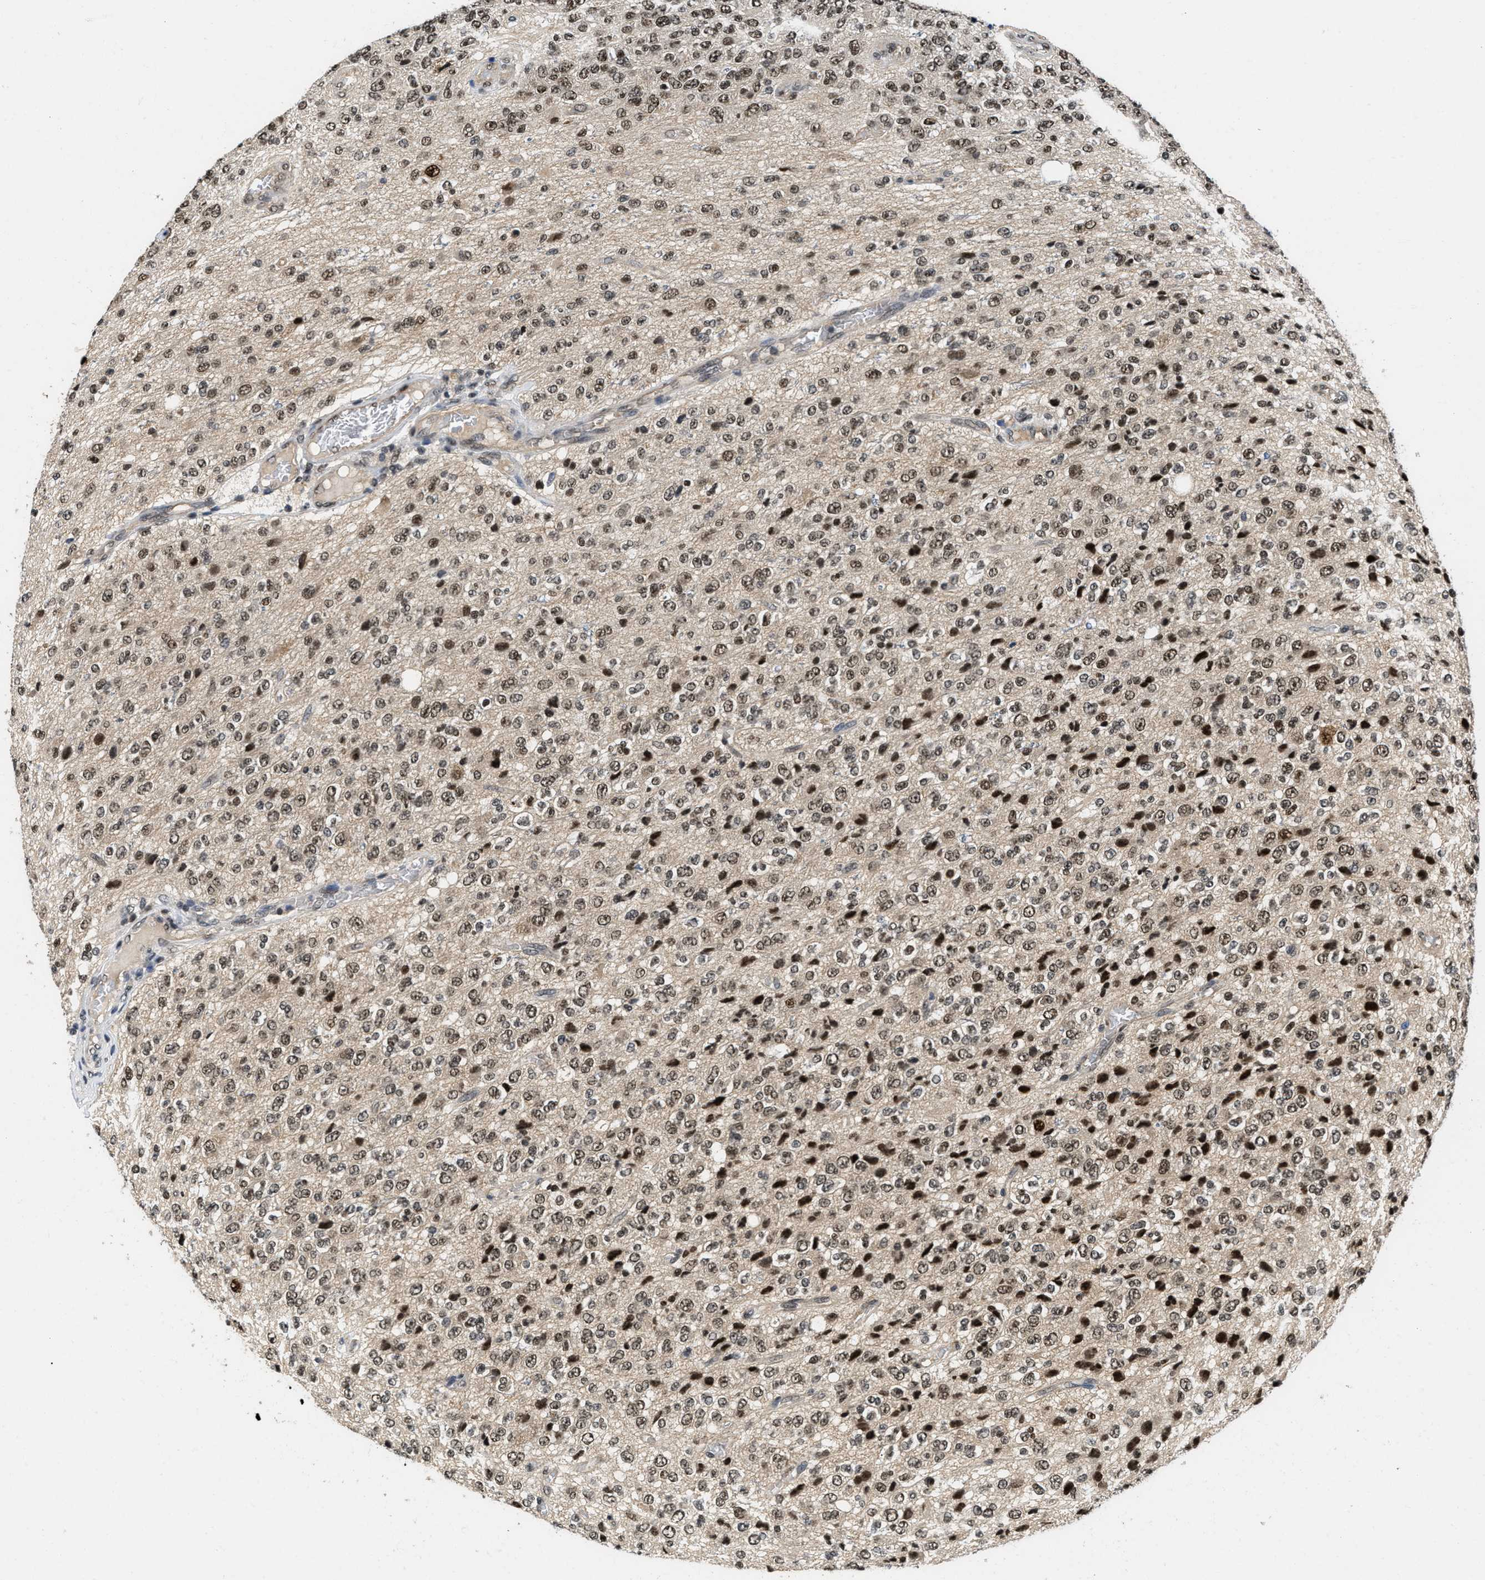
{"staining": {"intensity": "strong", "quantity": "25%-75%", "location": "nuclear"}, "tissue": "glioma", "cell_type": "Tumor cells", "image_type": "cancer", "snomed": [{"axis": "morphology", "description": "Glioma, malignant, High grade"}, {"axis": "topography", "description": "pancreas cauda"}], "caption": "IHC (DAB) staining of human glioma exhibits strong nuclear protein positivity in about 25%-75% of tumor cells.", "gene": "SAFB", "patient": {"sex": "male", "age": 60}}